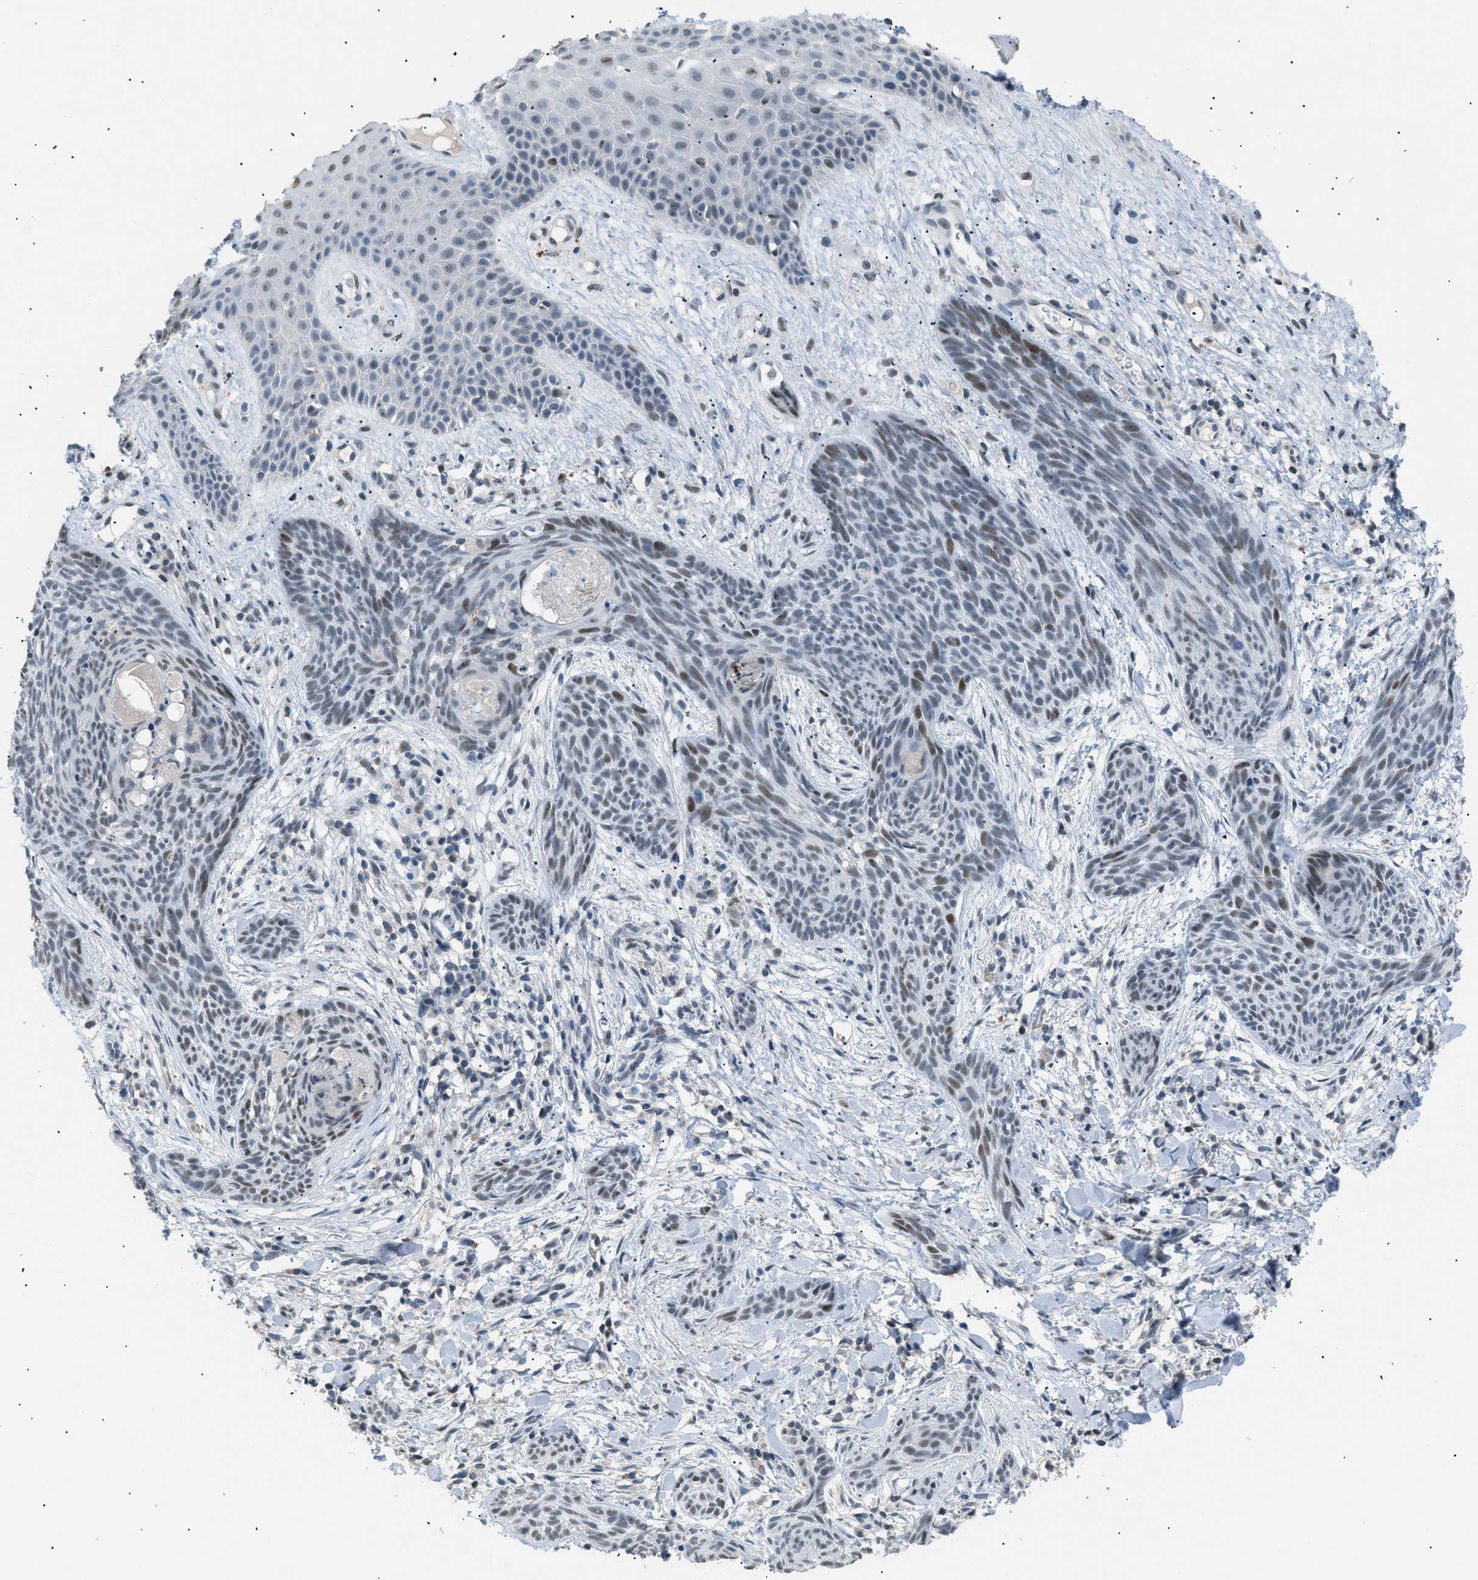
{"staining": {"intensity": "moderate", "quantity": "<25%", "location": "nuclear"}, "tissue": "skin cancer", "cell_type": "Tumor cells", "image_type": "cancer", "snomed": [{"axis": "morphology", "description": "Basal cell carcinoma"}, {"axis": "topography", "description": "Skin"}], "caption": "Skin cancer (basal cell carcinoma) stained for a protein reveals moderate nuclear positivity in tumor cells. (Stains: DAB in brown, nuclei in blue, Microscopy: brightfield microscopy at high magnification).", "gene": "KCNC3", "patient": {"sex": "female", "age": 59}}